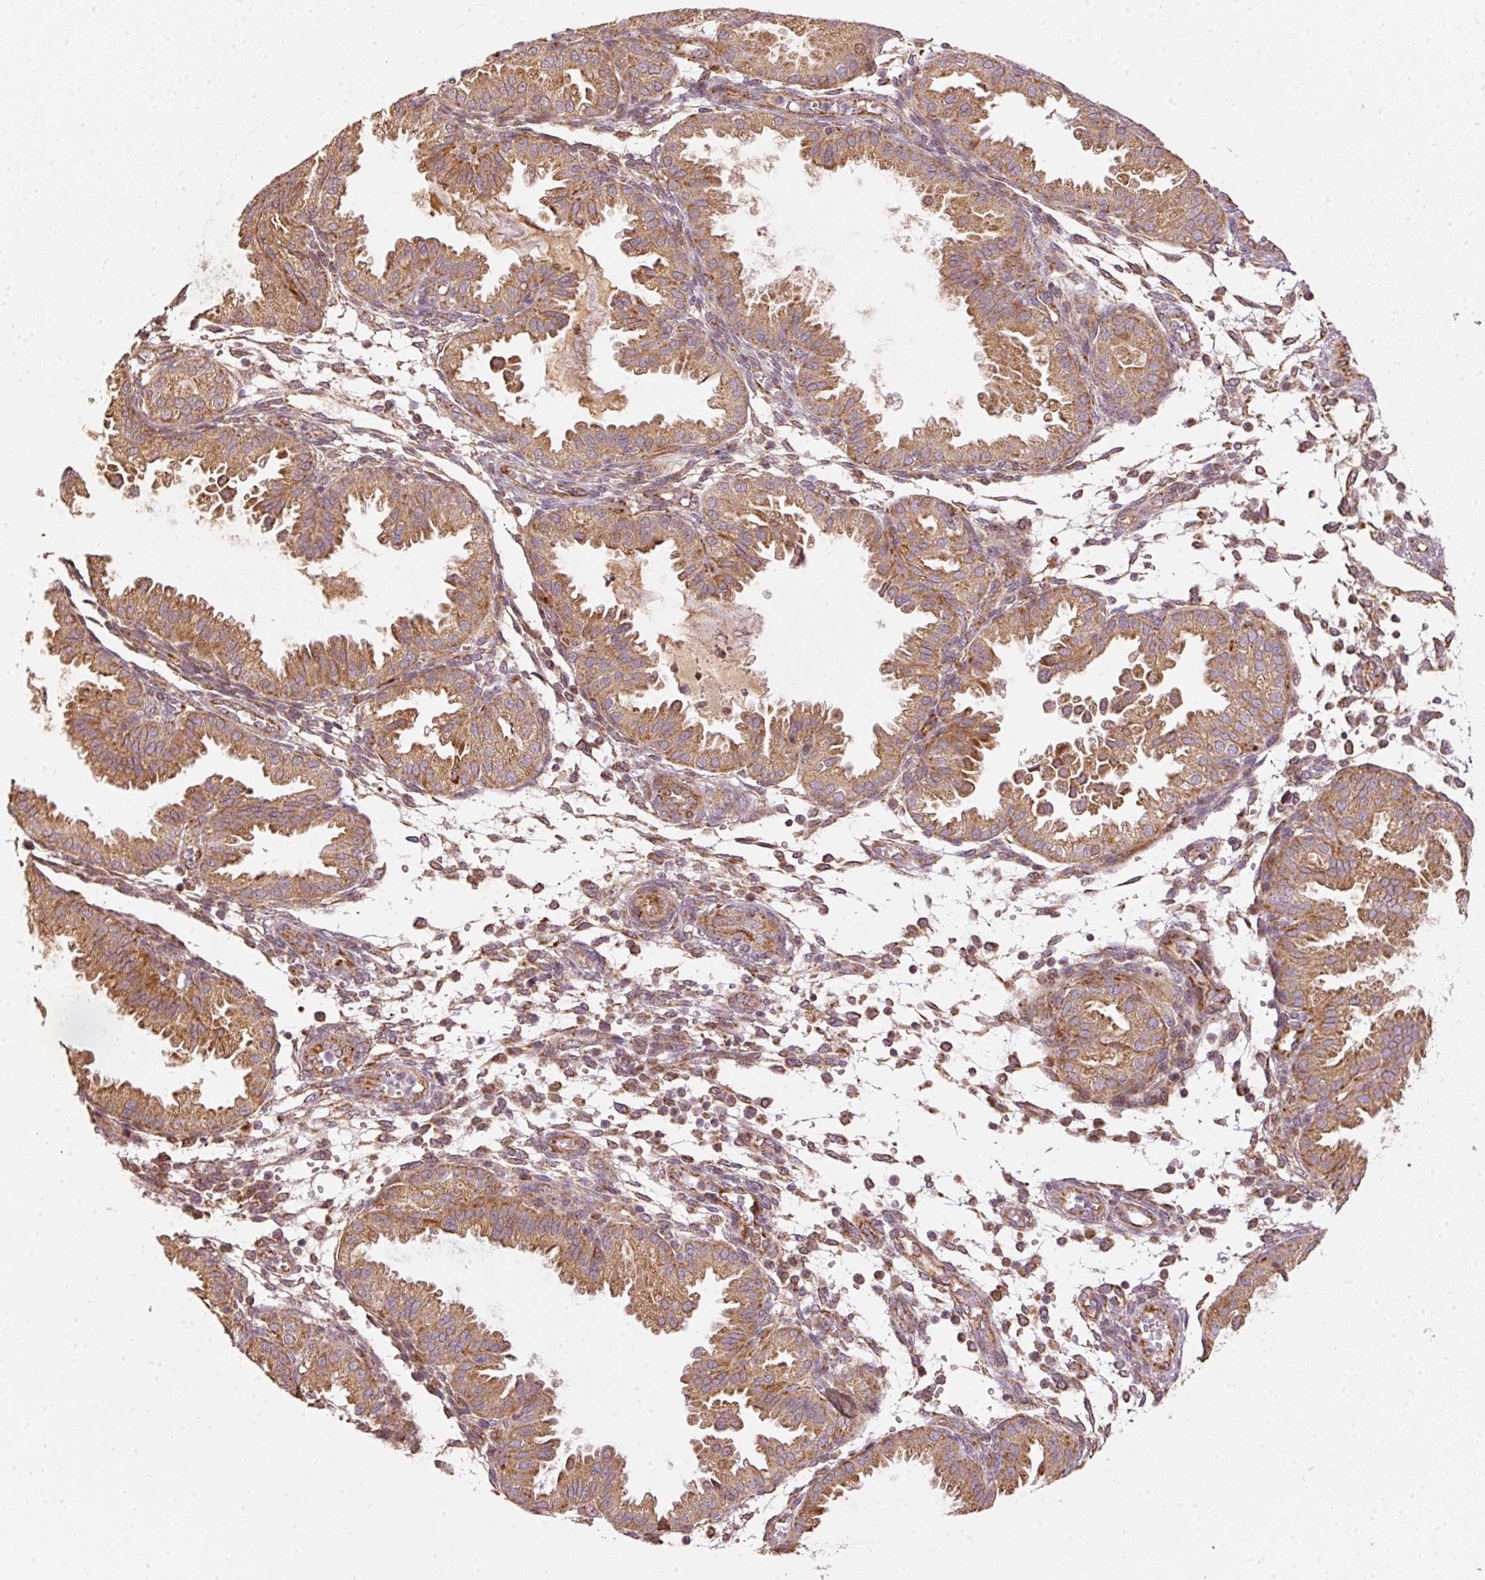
{"staining": {"intensity": "moderate", "quantity": "25%-75%", "location": "cytoplasmic/membranous"}, "tissue": "endometrium", "cell_type": "Cells in endometrial stroma", "image_type": "normal", "snomed": [{"axis": "morphology", "description": "Normal tissue, NOS"}, {"axis": "topography", "description": "Endometrium"}], "caption": "Brown immunohistochemical staining in unremarkable human endometrium shows moderate cytoplasmic/membranous positivity in about 25%-75% of cells in endometrial stroma. The staining was performed using DAB to visualize the protein expression in brown, while the nuclei were stained in blue with hematoxylin (Magnification: 20x).", "gene": "MTHFD1L", "patient": {"sex": "female", "age": 33}}